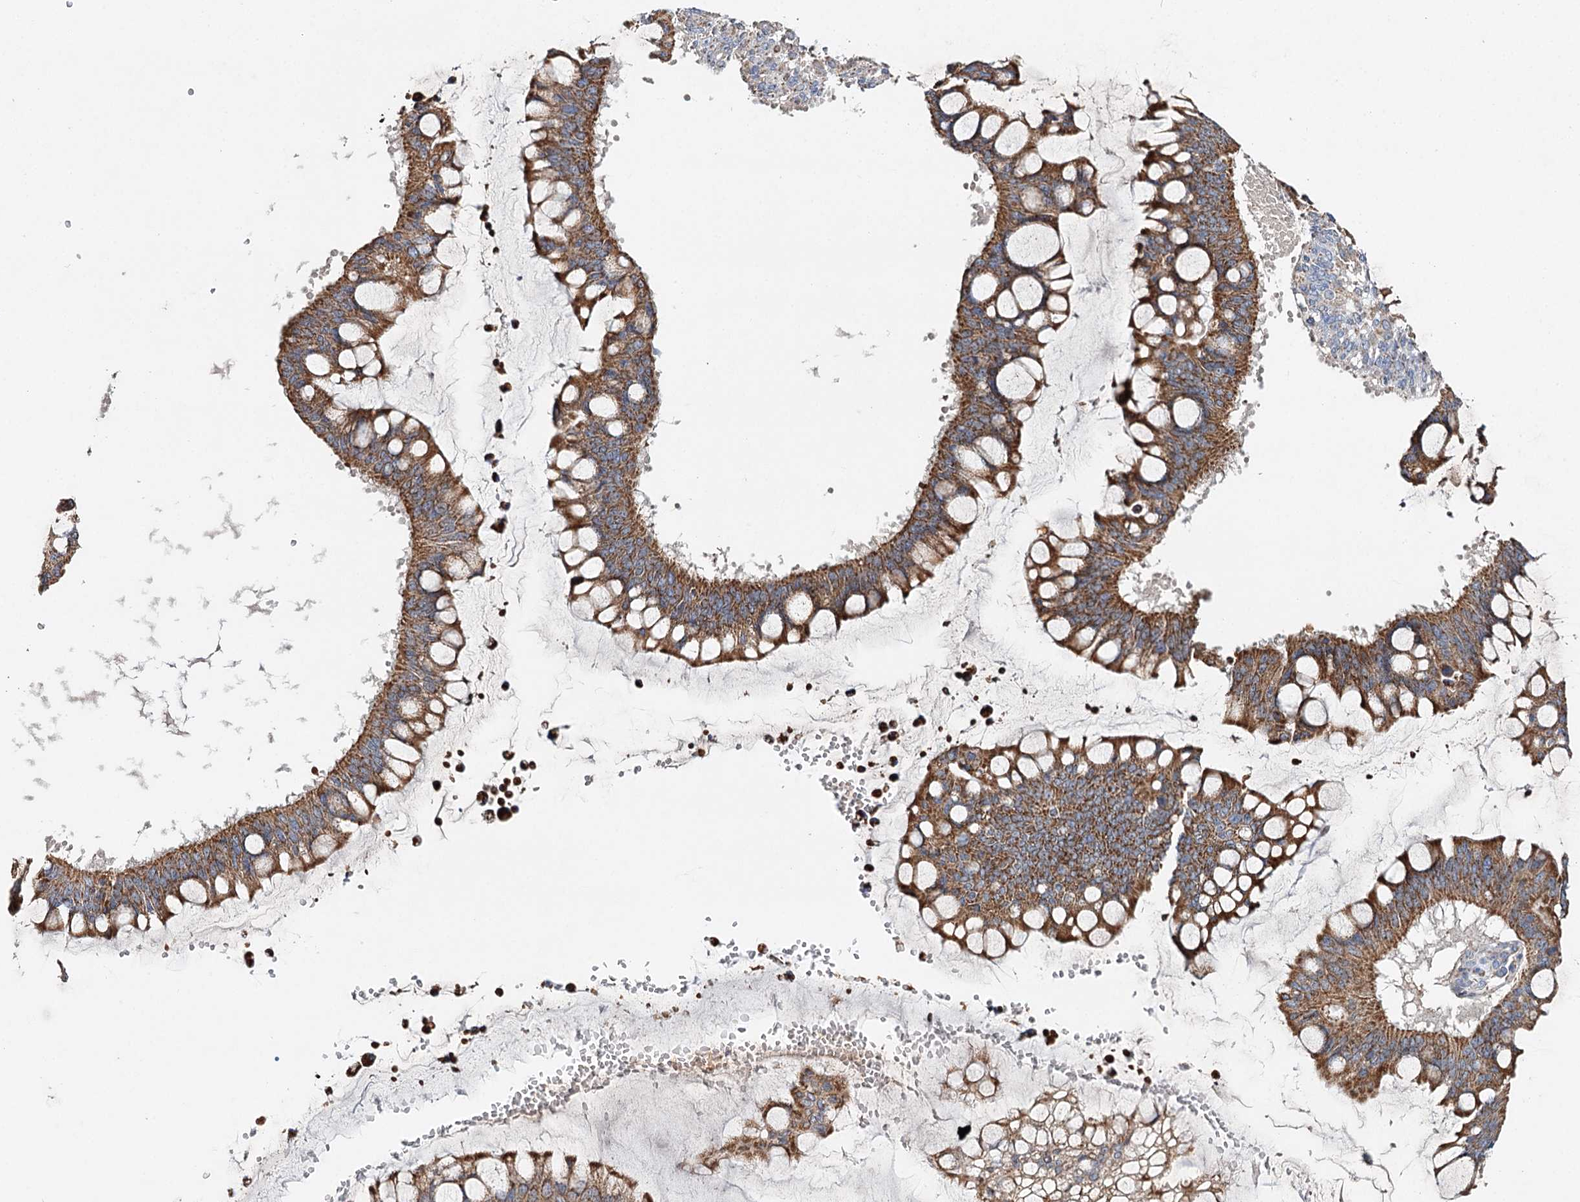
{"staining": {"intensity": "strong", "quantity": ">75%", "location": "cytoplasmic/membranous"}, "tissue": "ovarian cancer", "cell_type": "Tumor cells", "image_type": "cancer", "snomed": [{"axis": "morphology", "description": "Cystadenocarcinoma, mucinous, NOS"}, {"axis": "topography", "description": "Ovary"}], "caption": "Protein staining by IHC displays strong cytoplasmic/membranous expression in approximately >75% of tumor cells in ovarian mucinous cystadenocarcinoma.", "gene": "CFAP46", "patient": {"sex": "female", "age": 73}}